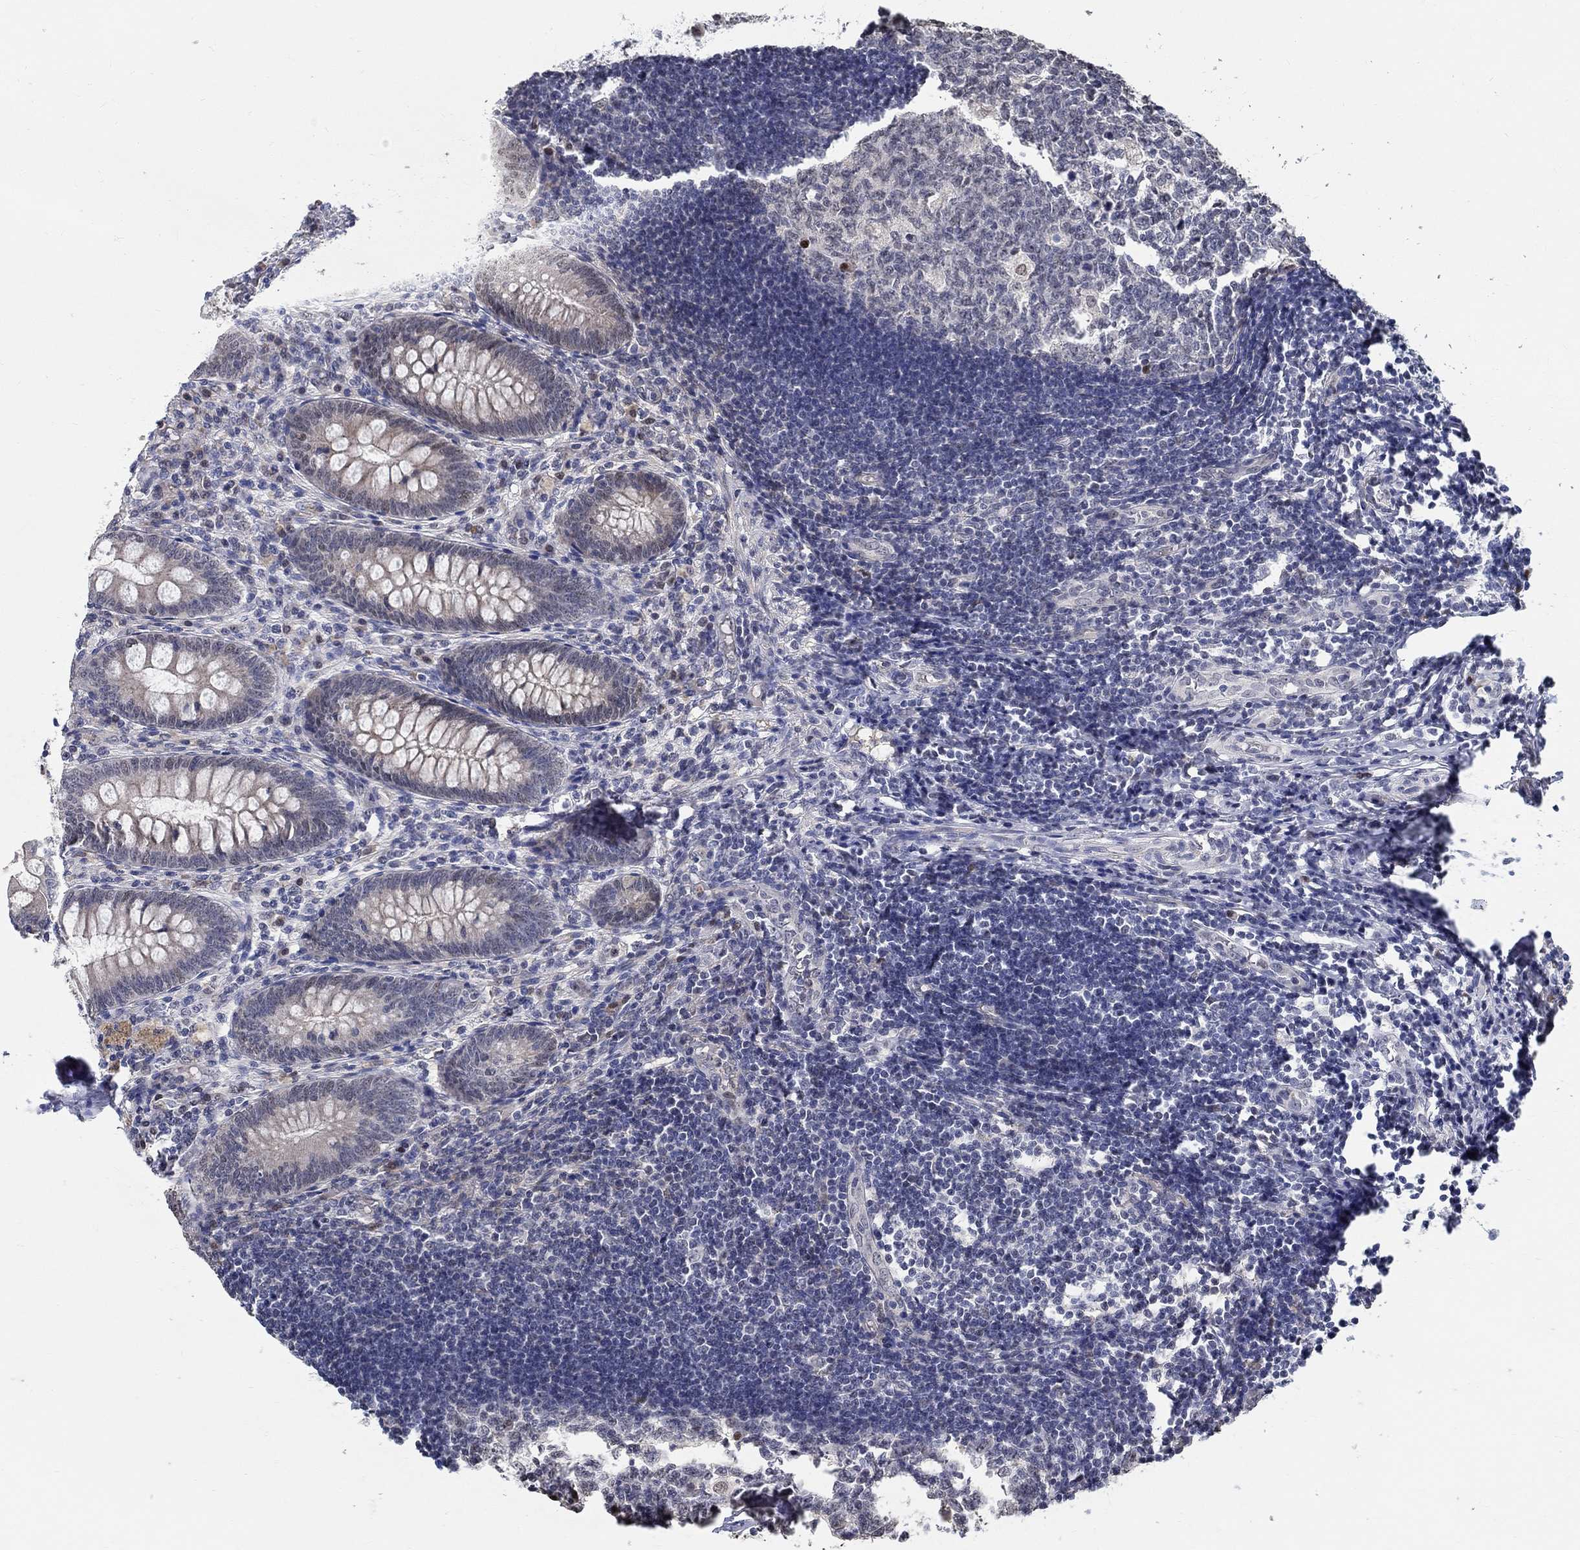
{"staining": {"intensity": "moderate", "quantity": "<25%", "location": "nuclear"}, "tissue": "appendix", "cell_type": "Glandular cells", "image_type": "normal", "snomed": [{"axis": "morphology", "description": "Normal tissue, NOS"}, {"axis": "morphology", "description": "Inflammation, NOS"}, {"axis": "topography", "description": "Appendix"}], "caption": "Appendix stained for a protein exhibits moderate nuclear positivity in glandular cells. (Brightfield microscopy of DAB IHC at high magnification).", "gene": "C16orf46", "patient": {"sex": "male", "age": 16}}